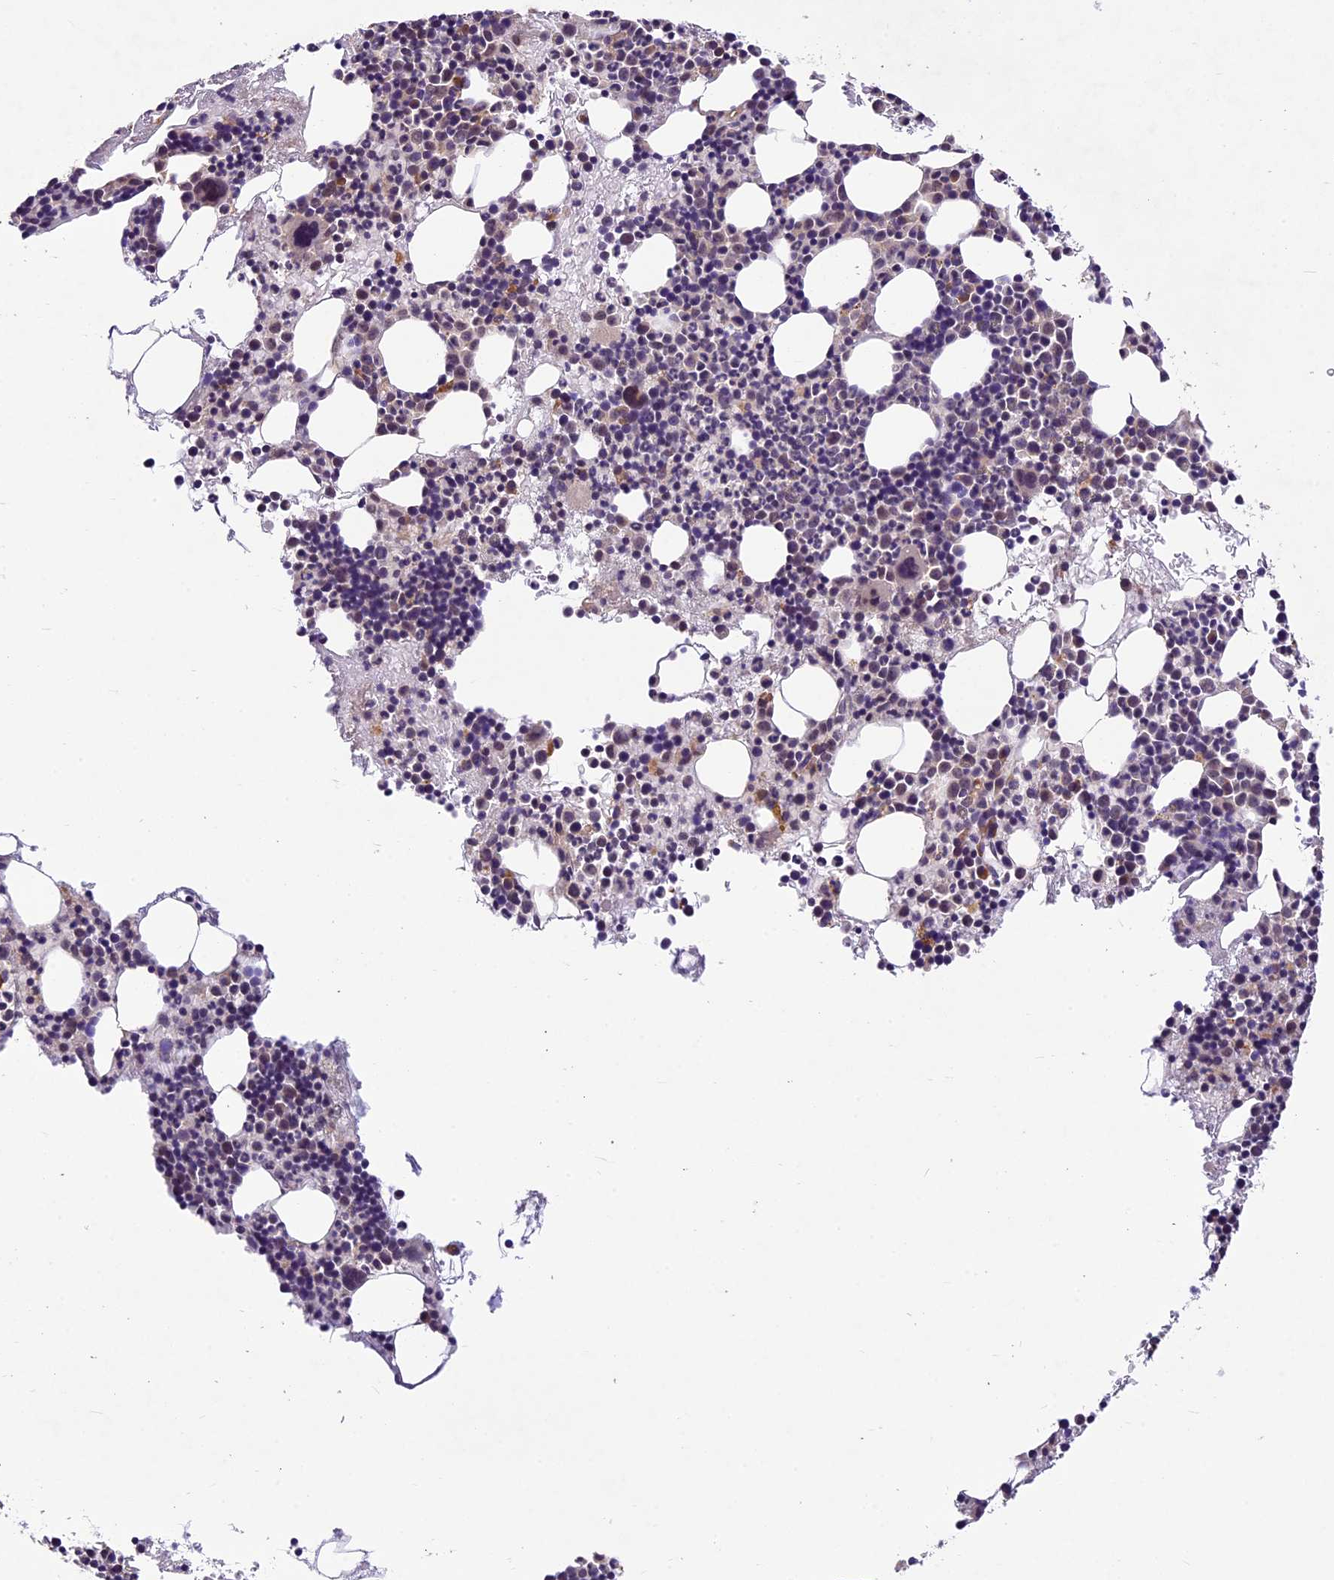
{"staining": {"intensity": "moderate", "quantity": "25%-75%", "location": "cytoplasmic/membranous"}, "tissue": "bone marrow", "cell_type": "Hematopoietic cells", "image_type": "normal", "snomed": [{"axis": "morphology", "description": "Normal tissue, NOS"}, {"axis": "topography", "description": "Bone marrow"}], "caption": "A histopathology image of bone marrow stained for a protein displays moderate cytoplasmic/membranous brown staining in hematopoietic cells.", "gene": "ATP10A", "patient": {"sex": "male", "age": 51}}